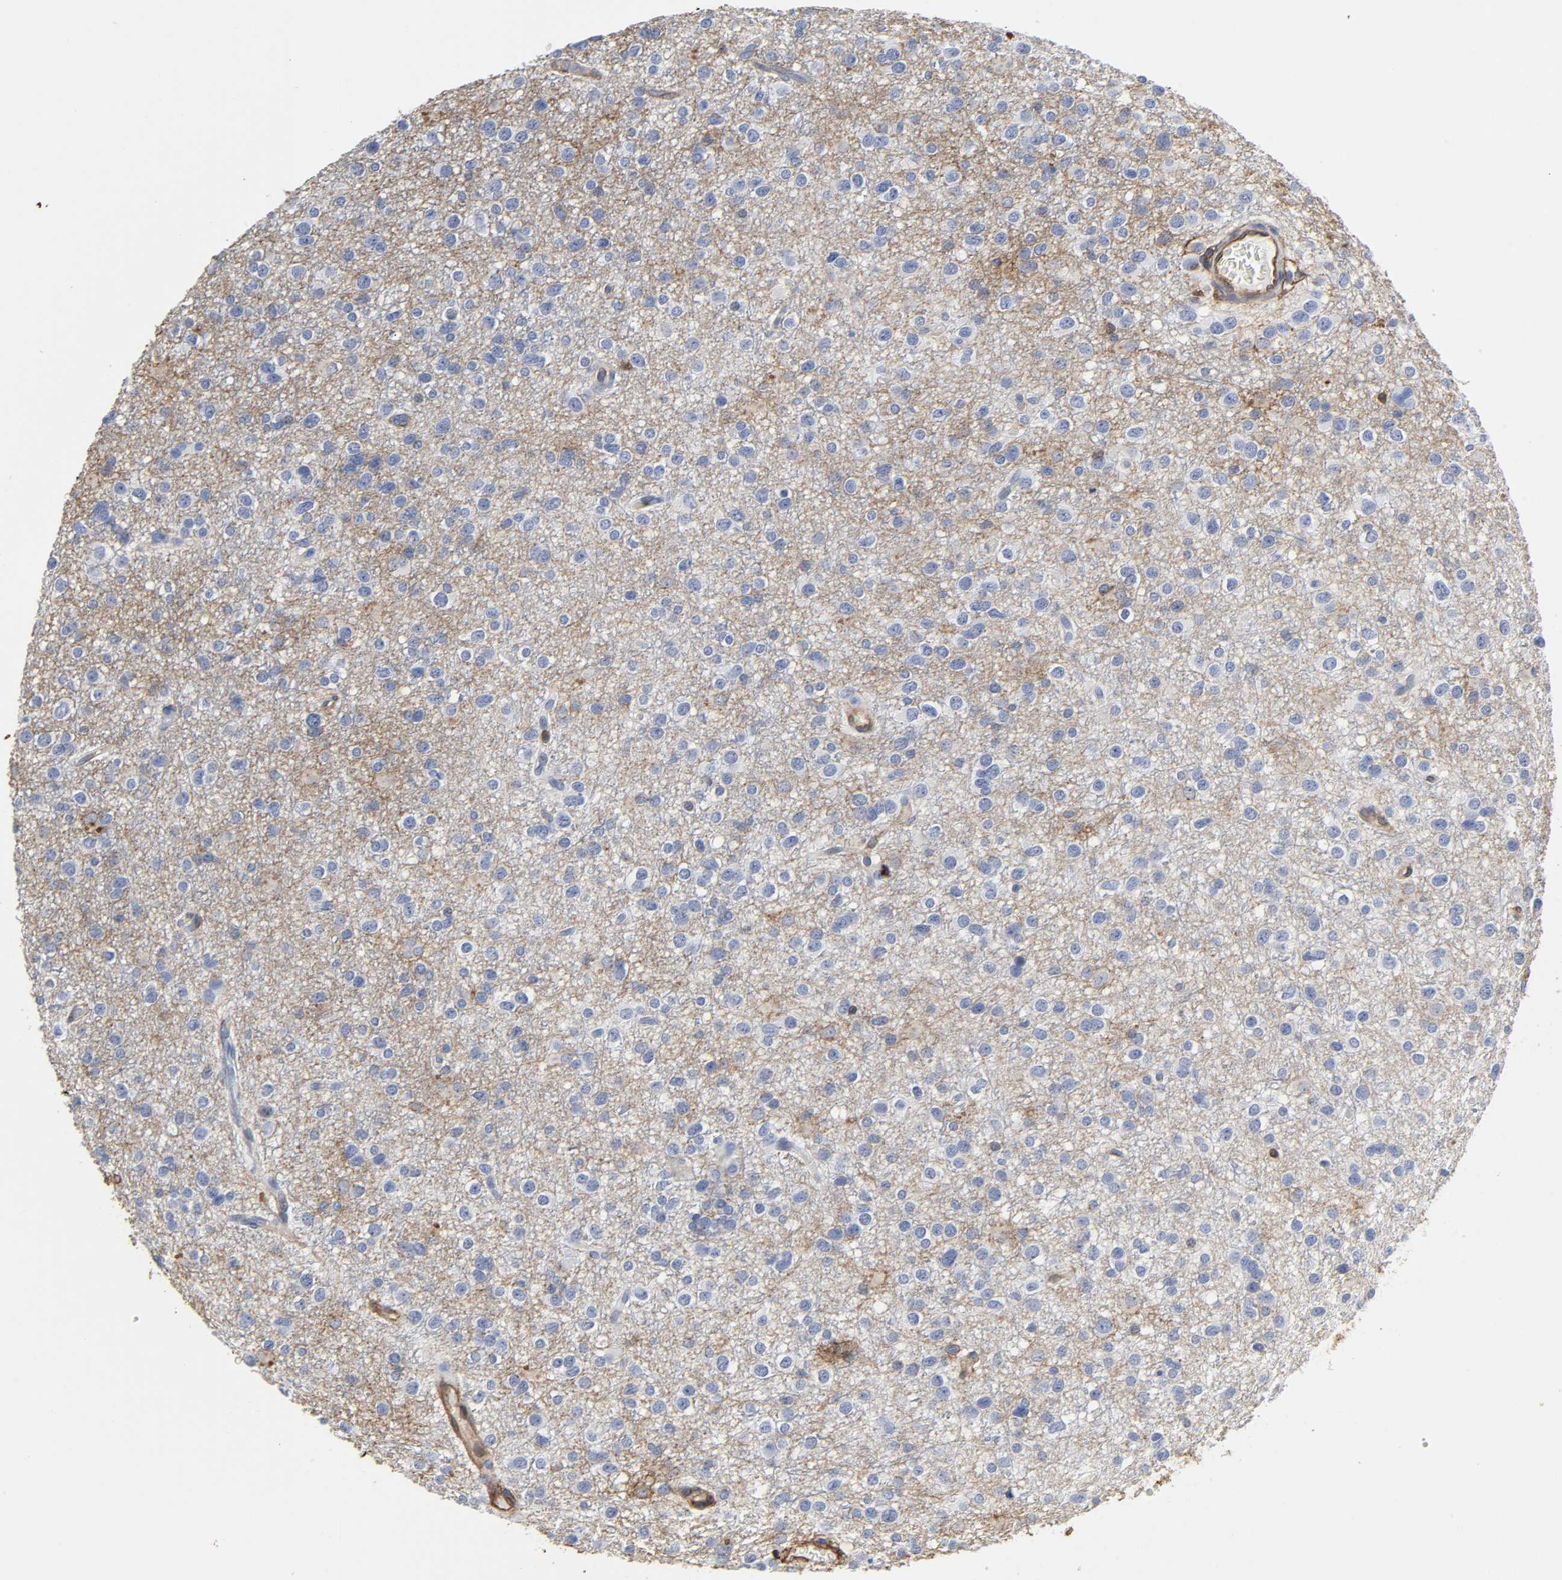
{"staining": {"intensity": "moderate", "quantity": "<25%", "location": "cytoplasmic/membranous"}, "tissue": "glioma", "cell_type": "Tumor cells", "image_type": "cancer", "snomed": [{"axis": "morphology", "description": "Glioma, malignant, Low grade"}, {"axis": "topography", "description": "Brain"}], "caption": "Malignant glioma (low-grade) stained with IHC reveals moderate cytoplasmic/membranous positivity in about <25% of tumor cells.", "gene": "ANXA2", "patient": {"sex": "male", "age": 42}}